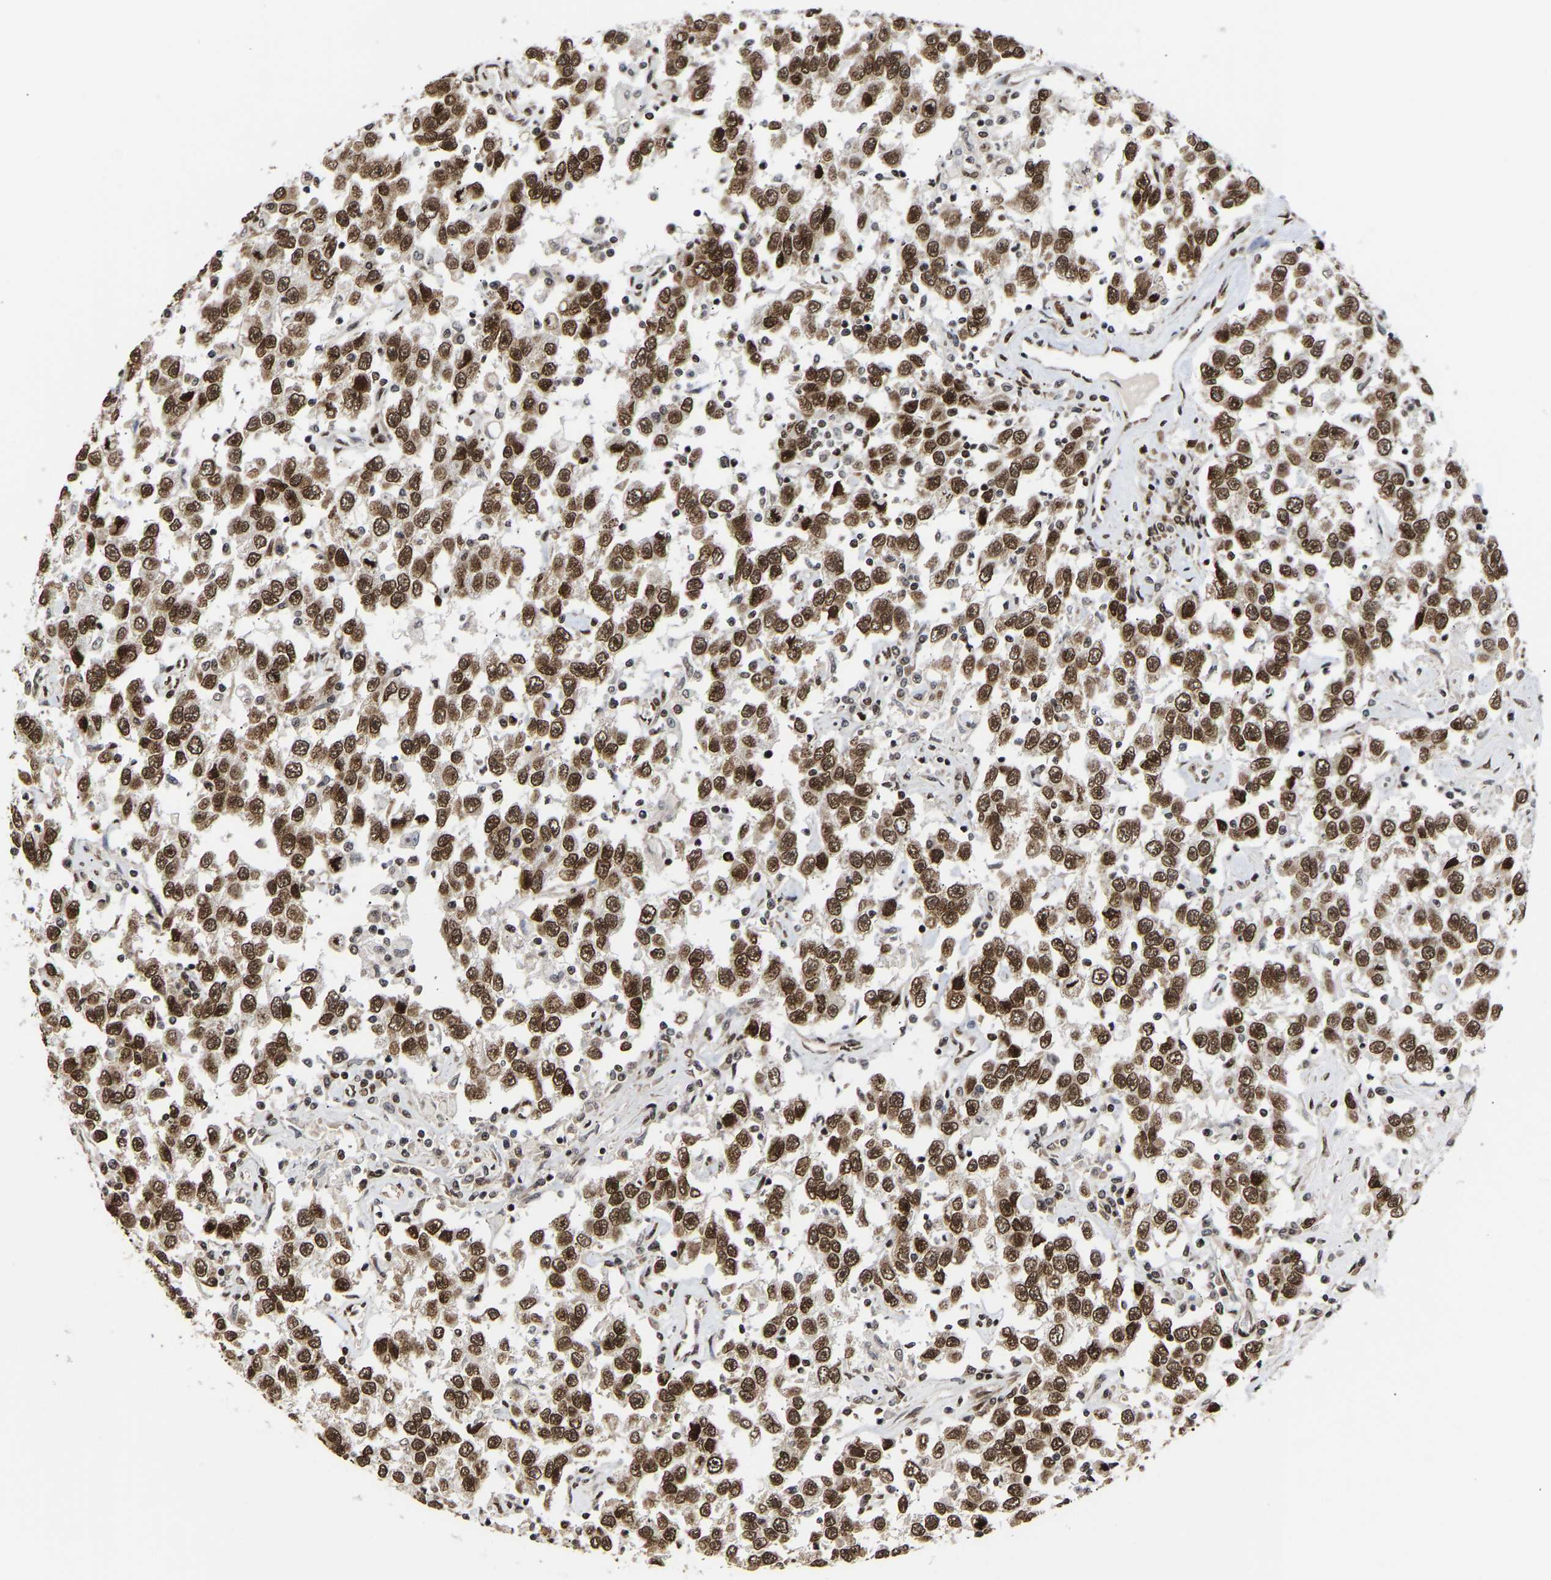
{"staining": {"intensity": "strong", "quantity": ">75%", "location": "nuclear"}, "tissue": "testis cancer", "cell_type": "Tumor cells", "image_type": "cancer", "snomed": [{"axis": "morphology", "description": "Seminoma, NOS"}, {"axis": "topography", "description": "Testis"}], "caption": "This photomicrograph exhibits IHC staining of human testis cancer, with high strong nuclear expression in about >75% of tumor cells.", "gene": "PSIP1", "patient": {"sex": "male", "age": 41}}